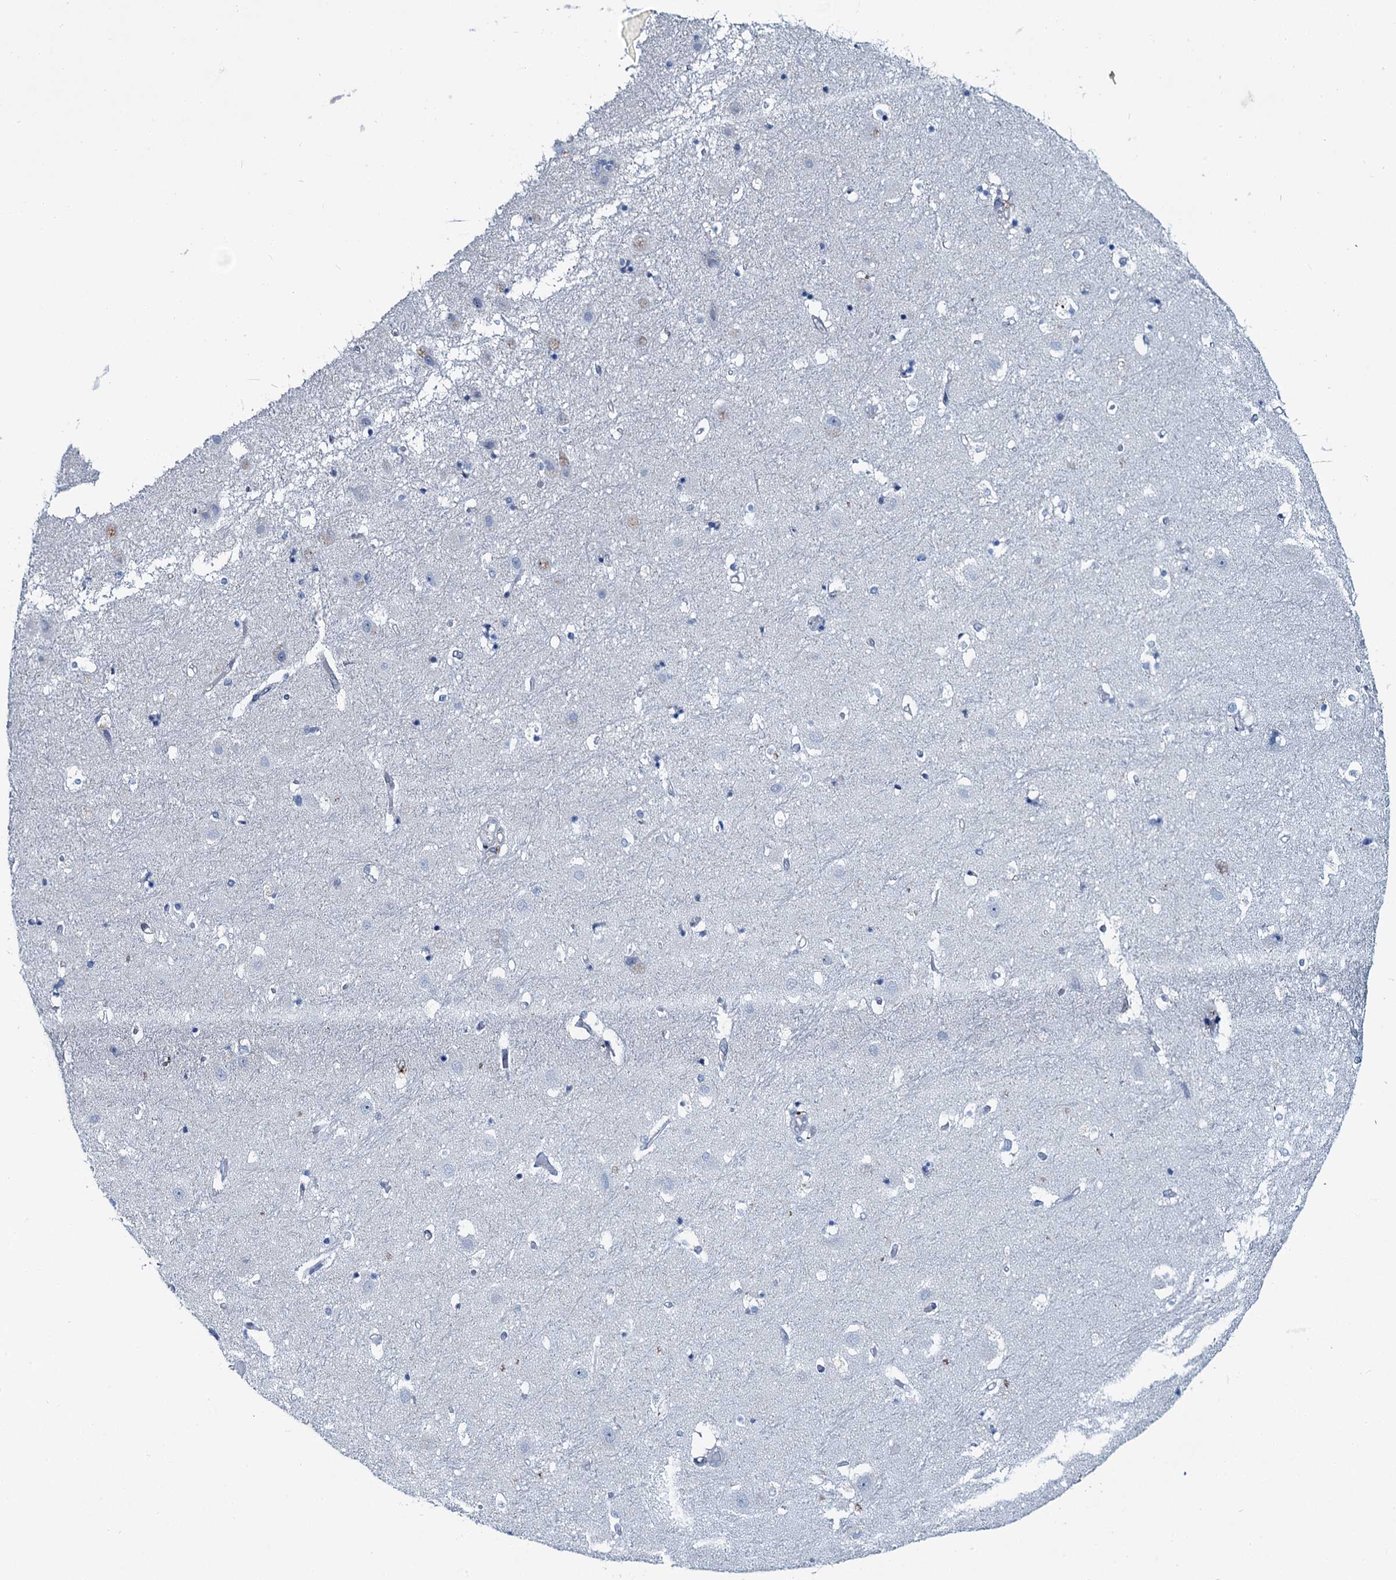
{"staining": {"intensity": "negative", "quantity": "none", "location": "none"}, "tissue": "hippocampus", "cell_type": "Glial cells", "image_type": "normal", "snomed": [{"axis": "morphology", "description": "Normal tissue, NOS"}, {"axis": "topography", "description": "Hippocampus"}], "caption": "Photomicrograph shows no significant protein staining in glial cells of unremarkable hippocampus. (Brightfield microscopy of DAB (3,3'-diaminobenzidine) immunohistochemistry (IHC) at high magnification).", "gene": "ASTE1", "patient": {"sex": "female", "age": 52}}